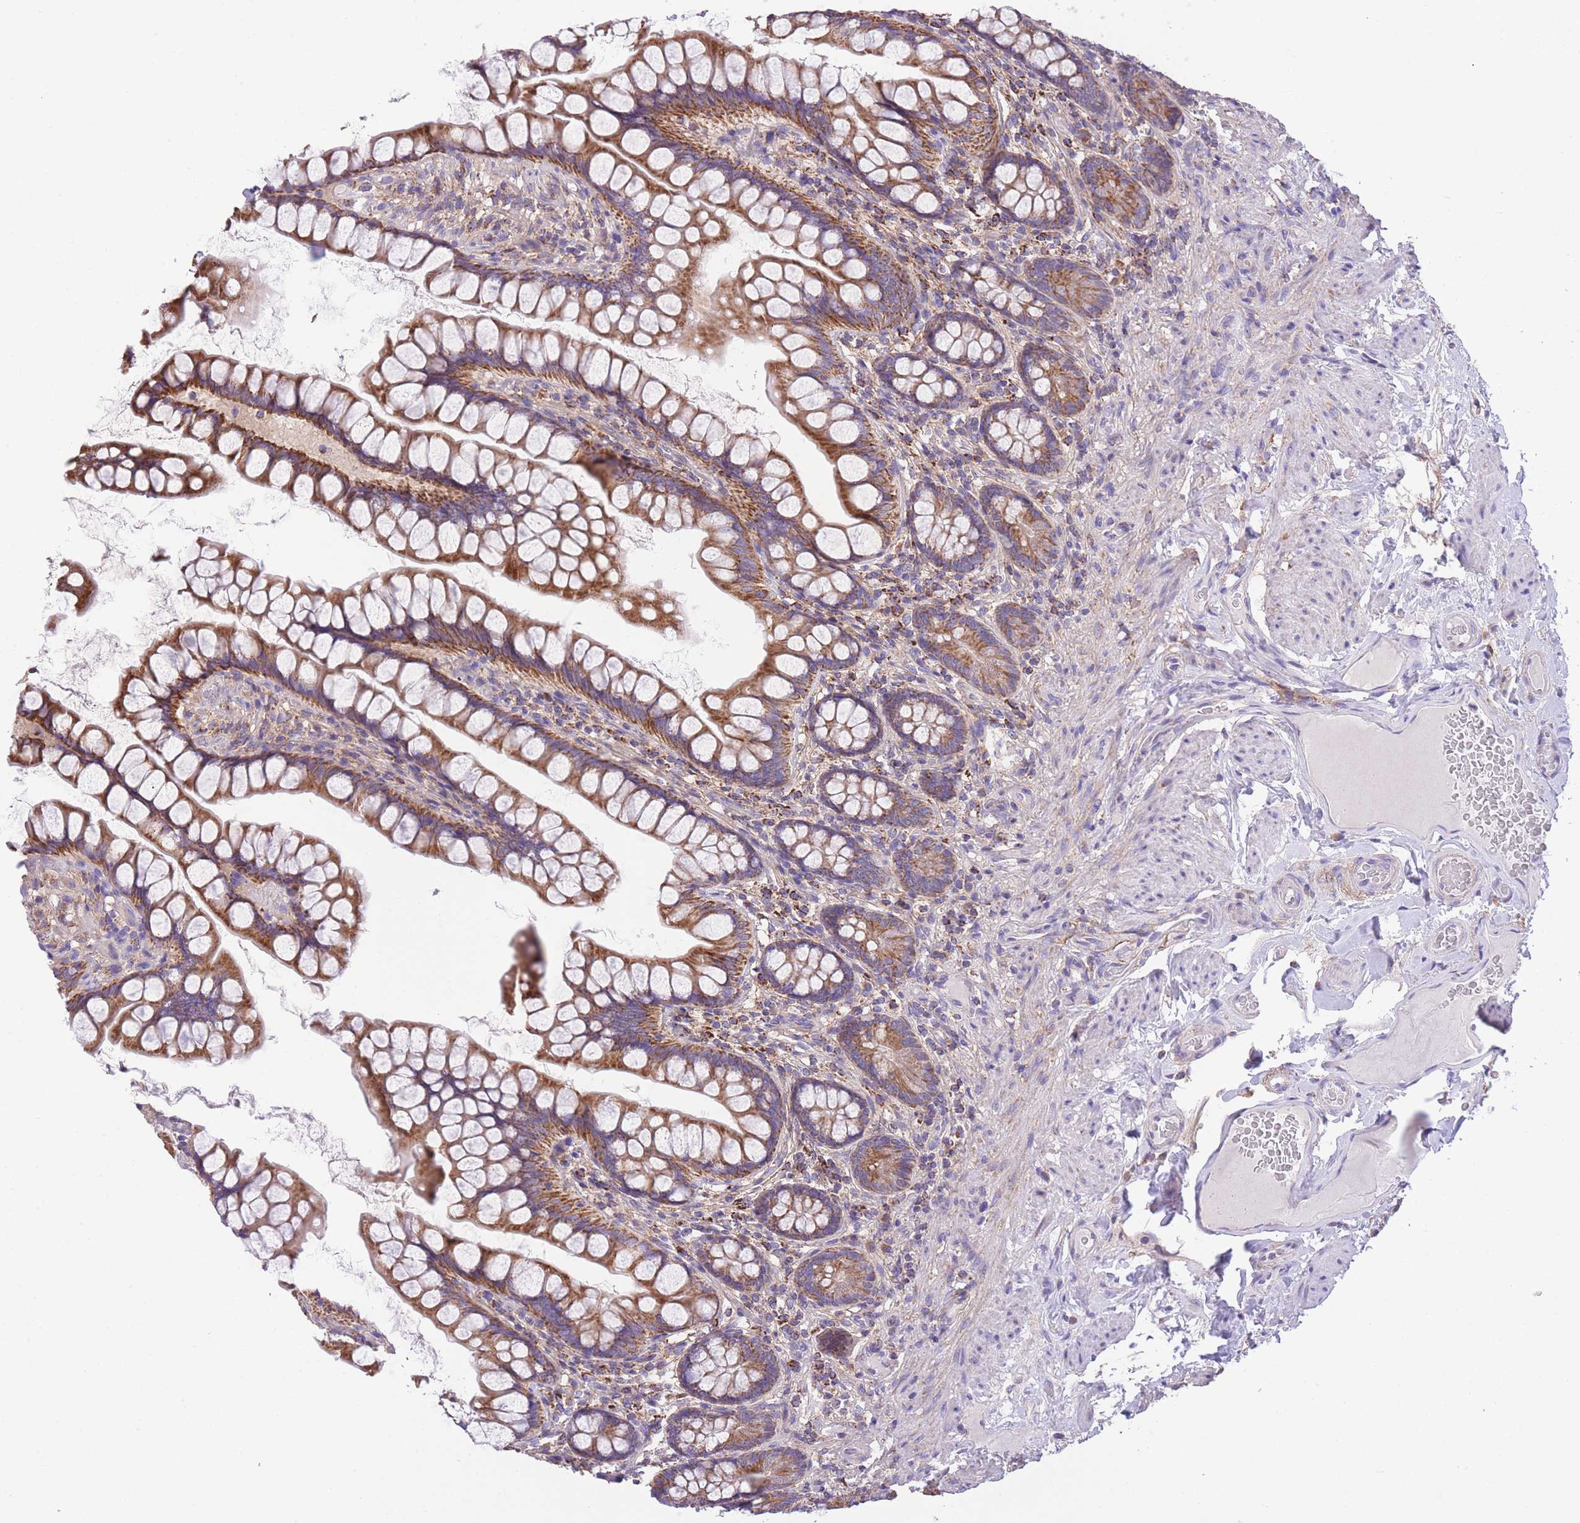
{"staining": {"intensity": "strong", "quantity": ">75%", "location": "cytoplasmic/membranous"}, "tissue": "small intestine", "cell_type": "Glandular cells", "image_type": "normal", "snomed": [{"axis": "morphology", "description": "Normal tissue, NOS"}, {"axis": "topography", "description": "Small intestine"}], "caption": "Small intestine stained with IHC displays strong cytoplasmic/membranous positivity in about >75% of glandular cells.", "gene": "ST3GAL3", "patient": {"sex": "male", "age": 70}}